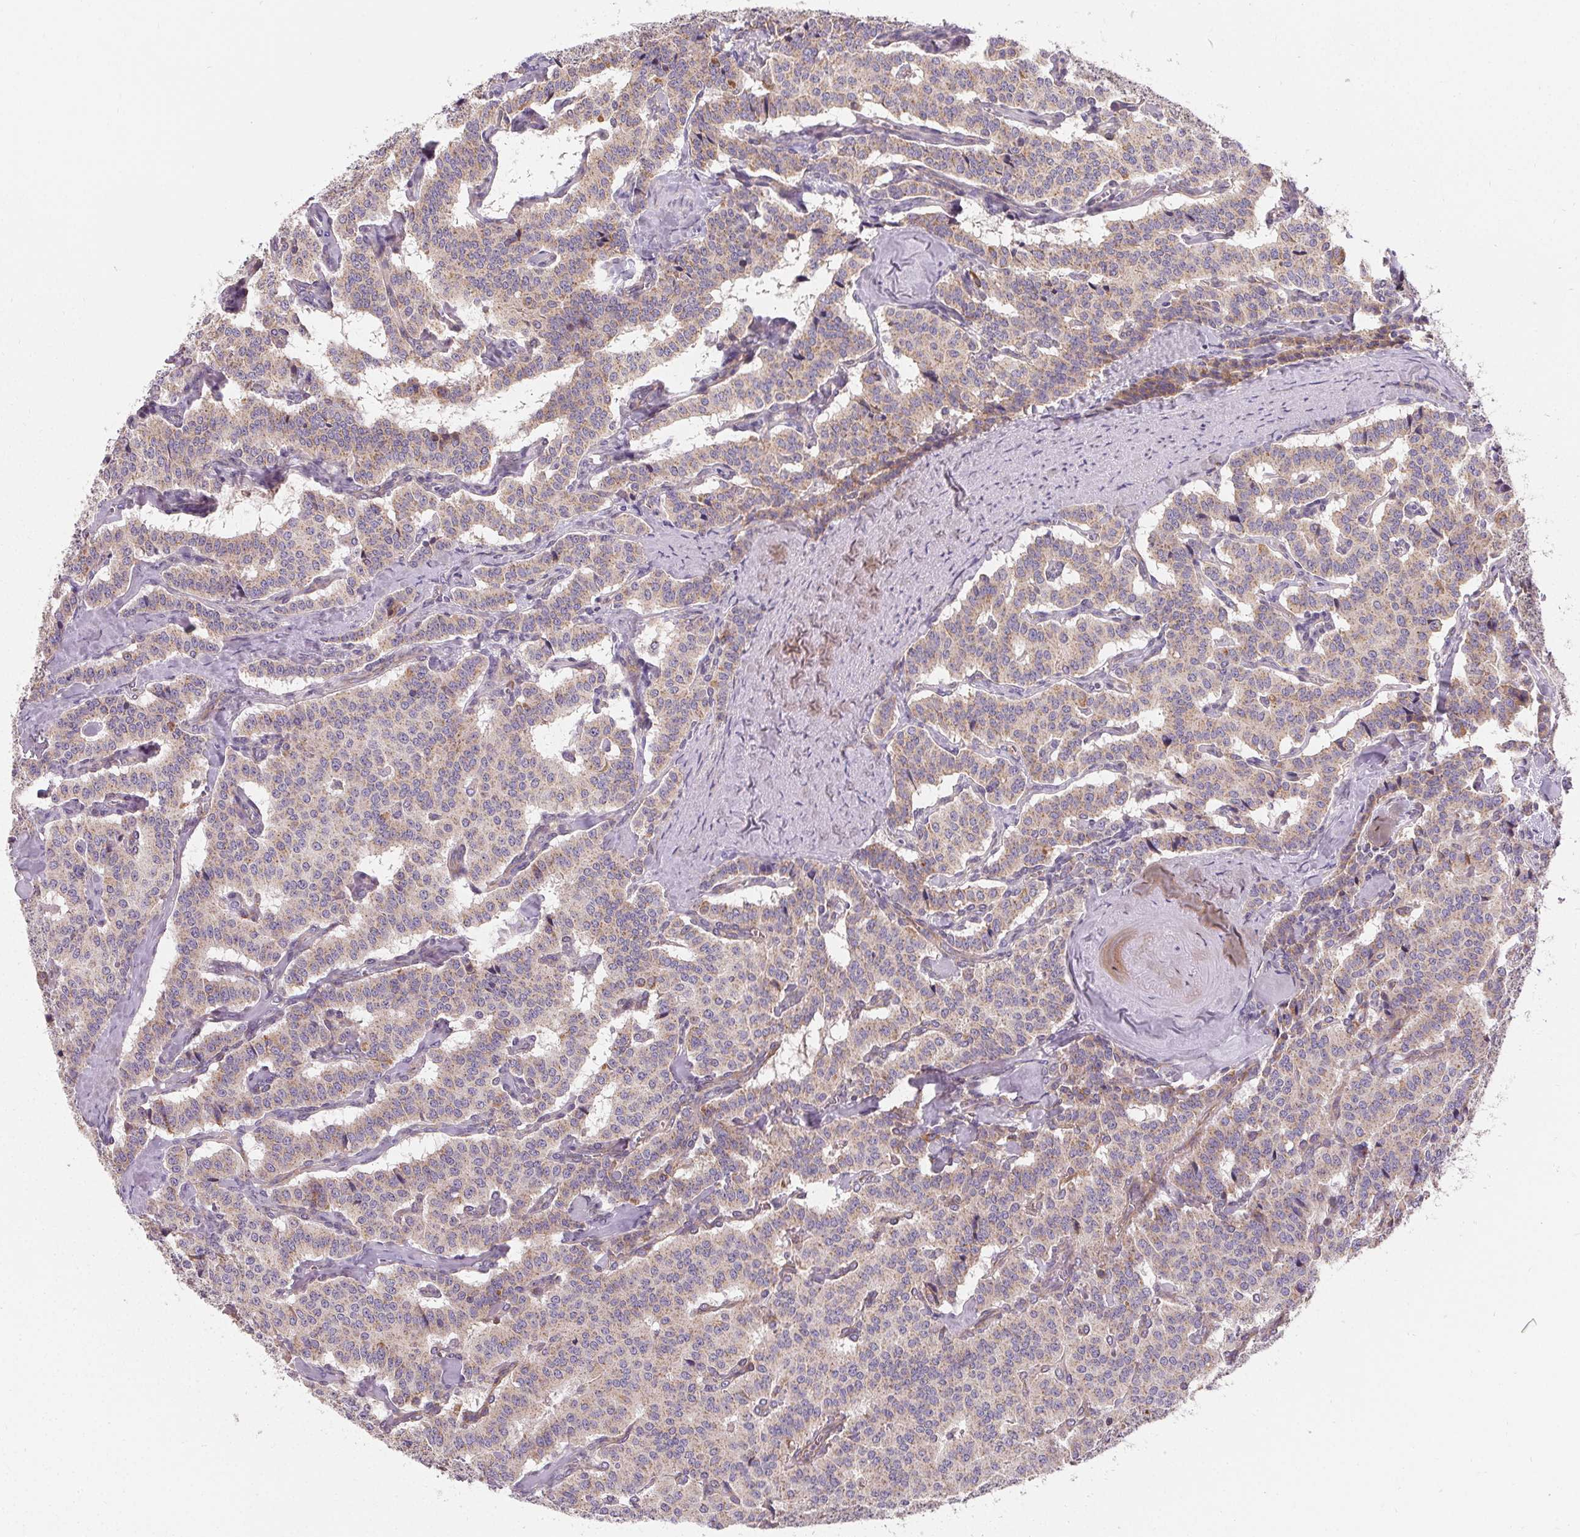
{"staining": {"intensity": "weak", "quantity": "25%-75%", "location": "cytoplasmic/membranous"}, "tissue": "carcinoid", "cell_type": "Tumor cells", "image_type": "cancer", "snomed": [{"axis": "morphology", "description": "Carcinoid, malignant, NOS"}, {"axis": "topography", "description": "Lung"}], "caption": "A photomicrograph showing weak cytoplasmic/membranous expression in approximately 25%-75% of tumor cells in carcinoid, as visualized by brown immunohistochemical staining.", "gene": "APLP1", "patient": {"sex": "female", "age": 46}}